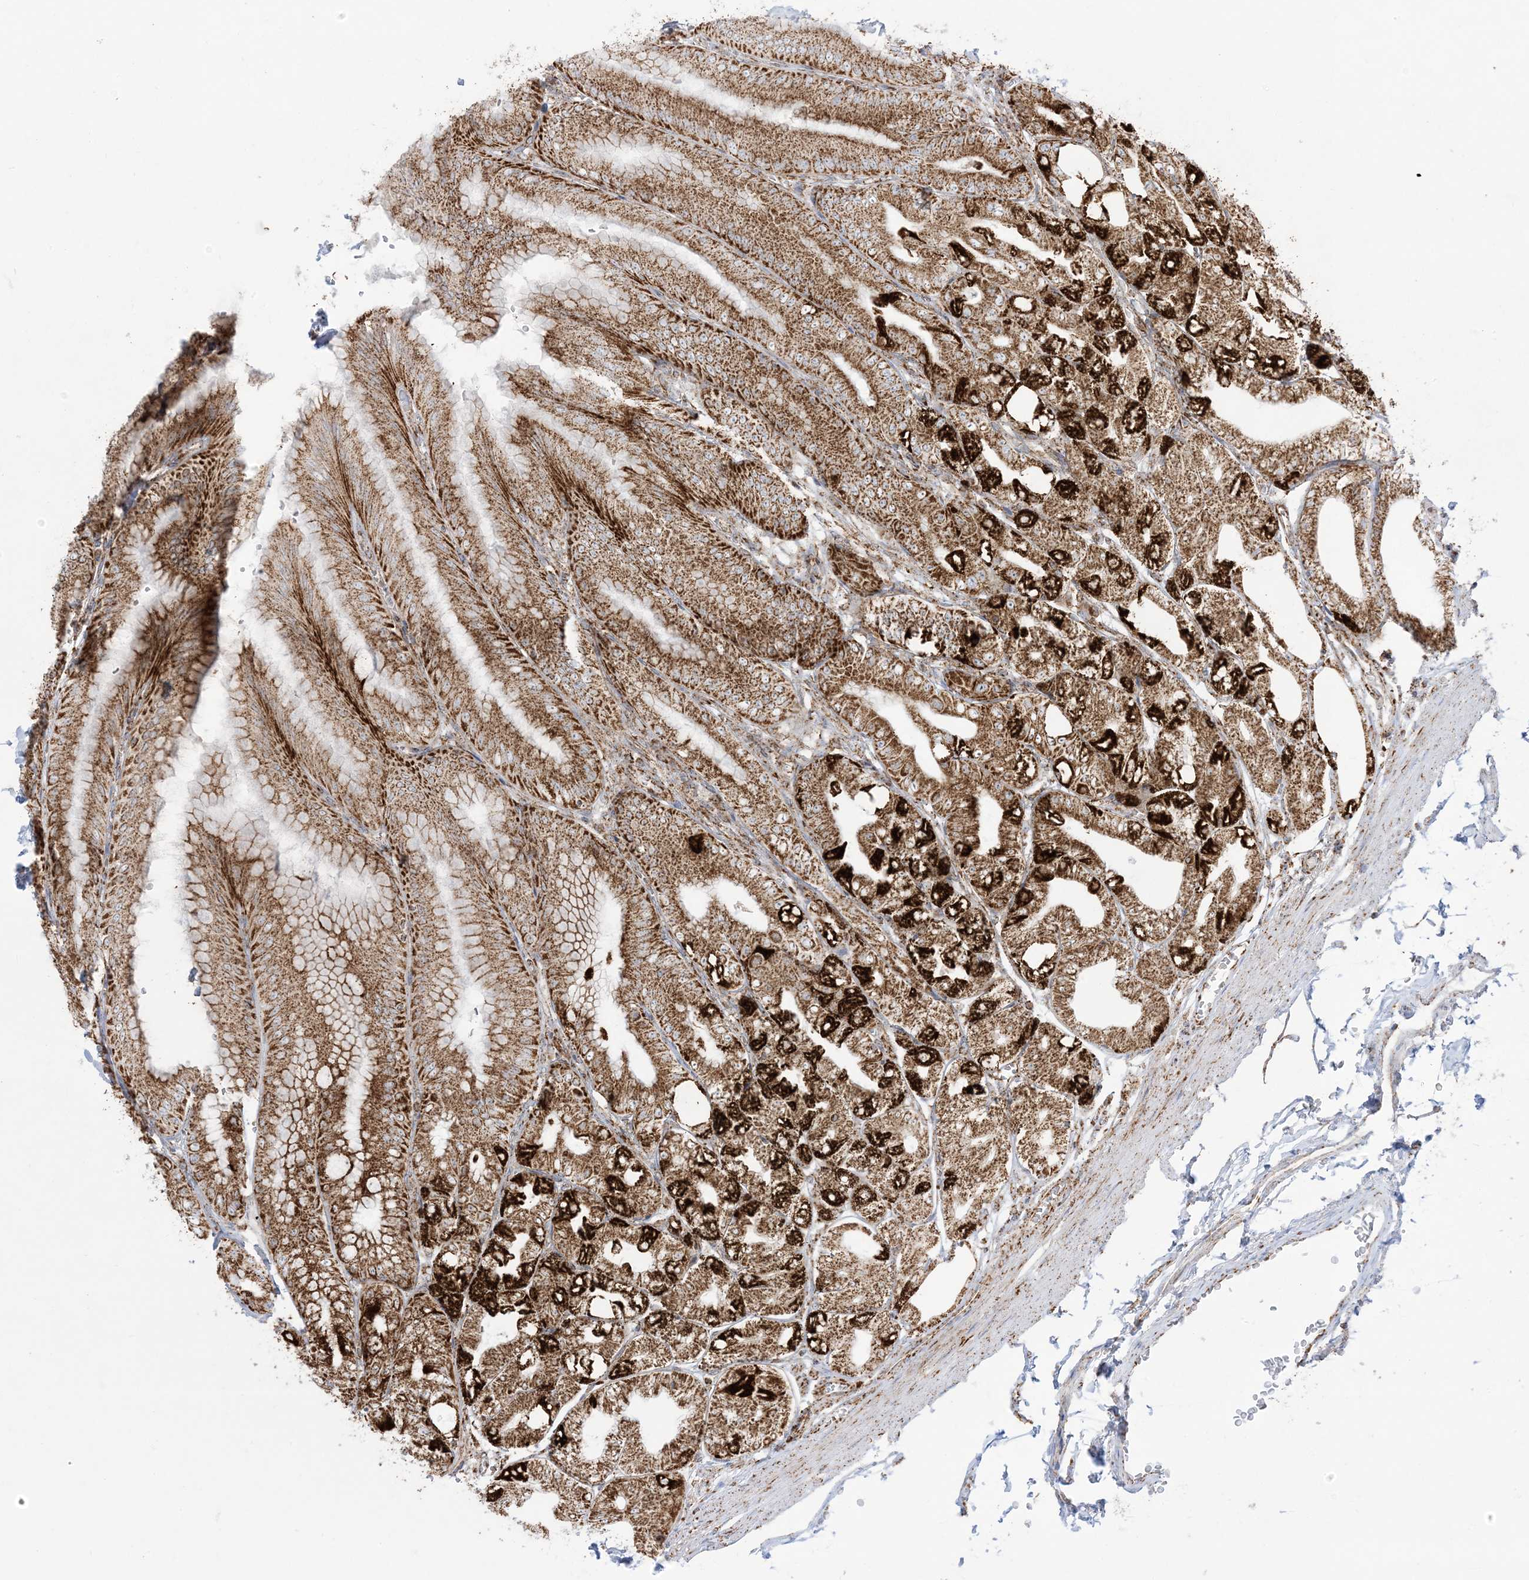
{"staining": {"intensity": "strong", "quantity": ">75%", "location": "cytoplasmic/membranous"}, "tissue": "stomach", "cell_type": "Glandular cells", "image_type": "normal", "snomed": [{"axis": "morphology", "description": "Normal tissue, NOS"}, {"axis": "topography", "description": "Stomach, lower"}], "caption": "Protein expression analysis of normal human stomach reveals strong cytoplasmic/membranous staining in approximately >75% of glandular cells.", "gene": "MRPS36", "patient": {"sex": "male", "age": 71}}